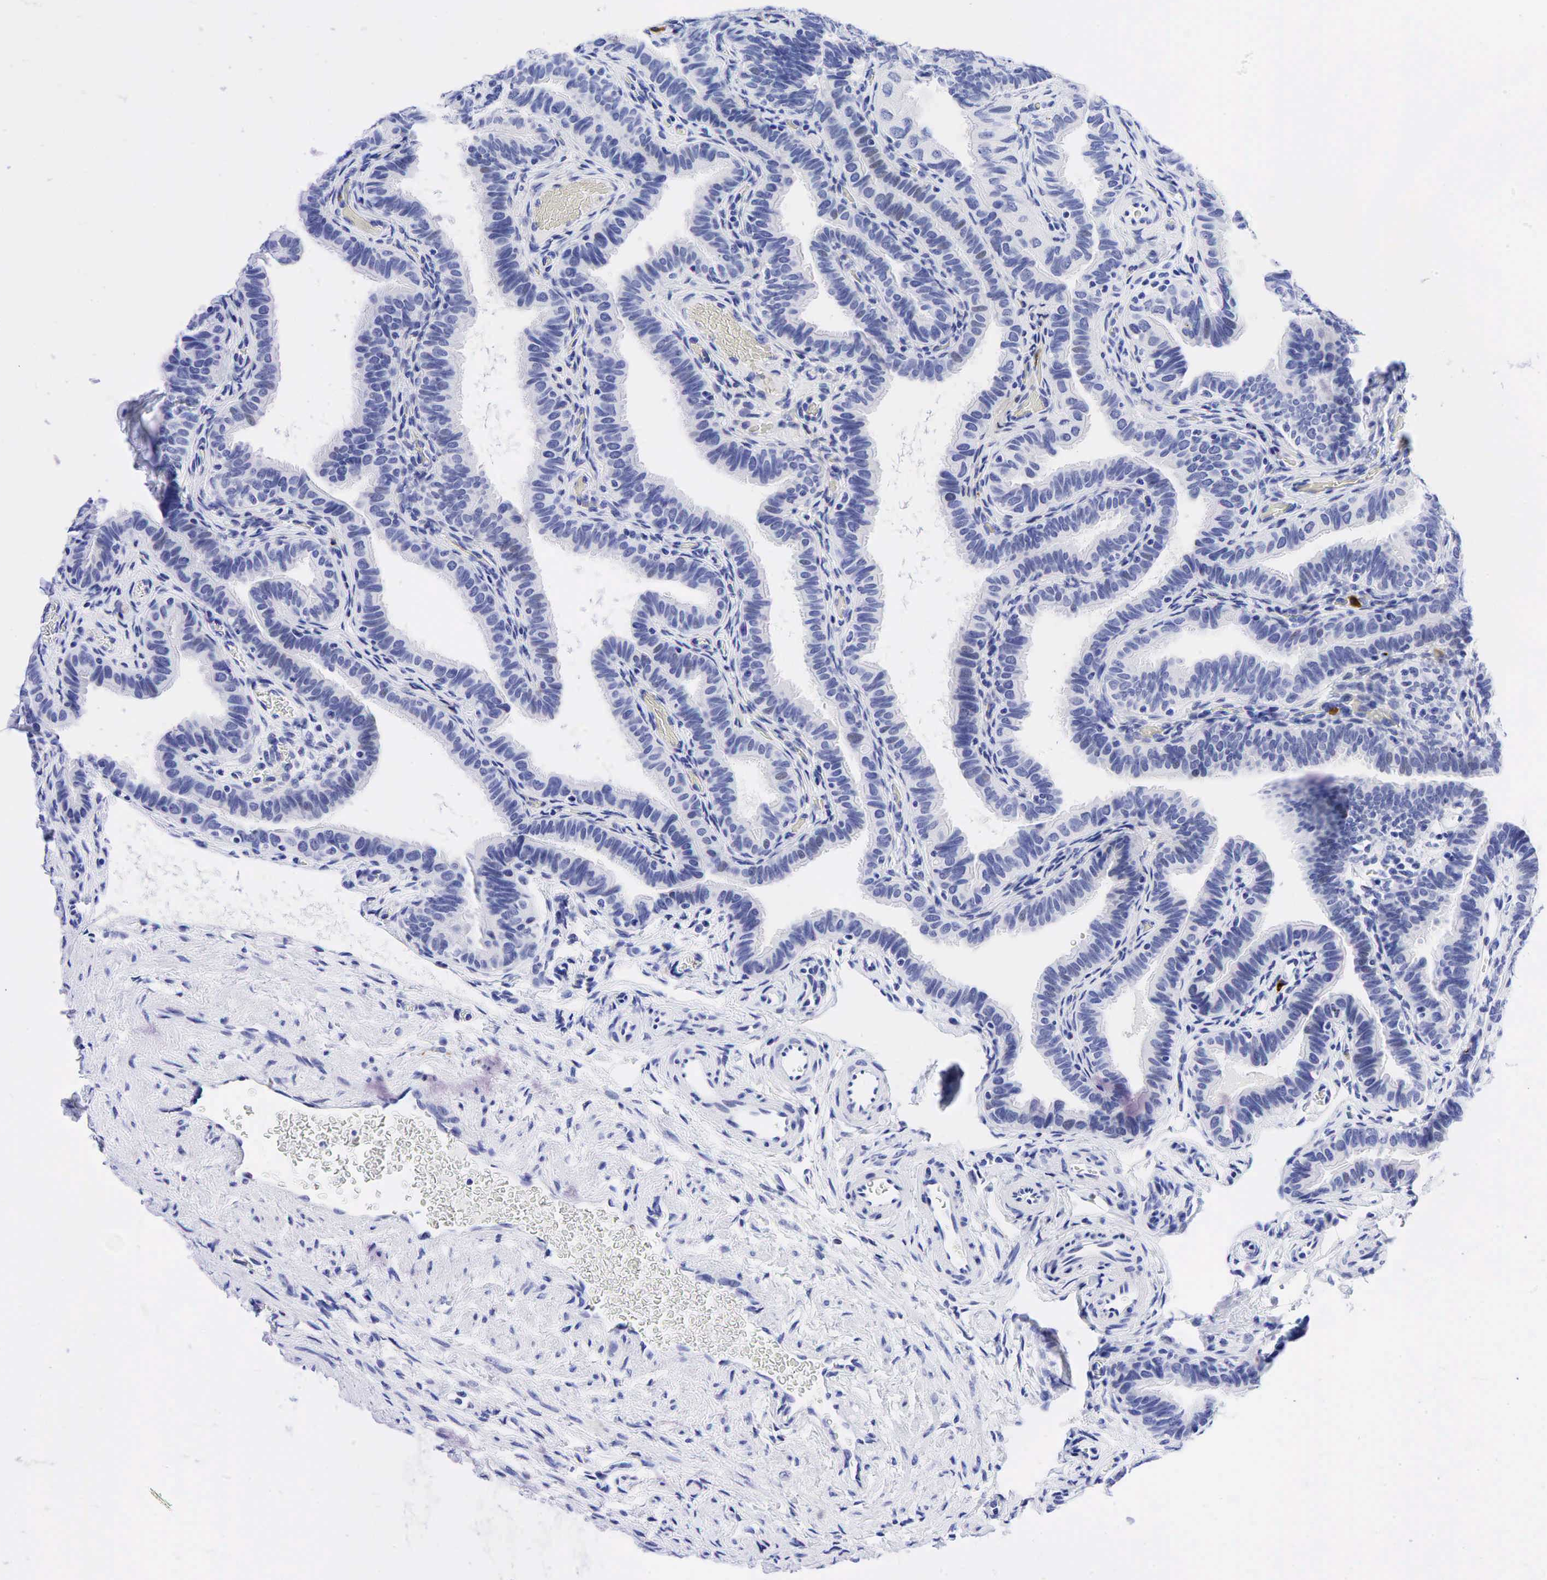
{"staining": {"intensity": "negative", "quantity": "none", "location": "none"}, "tissue": "fallopian tube", "cell_type": "Glandular cells", "image_type": "normal", "snomed": [{"axis": "morphology", "description": "Normal tissue, NOS"}, {"axis": "topography", "description": "Vagina"}, {"axis": "topography", "description": "Fallopian tube"}], "caption": "An IHC photomicrograph of unremarkable fallopian tube is shown. There is no staining in glandular cells of fallopian tube.", "gene": "CD79A", "patient": {"sex": "female", "age": 38}}